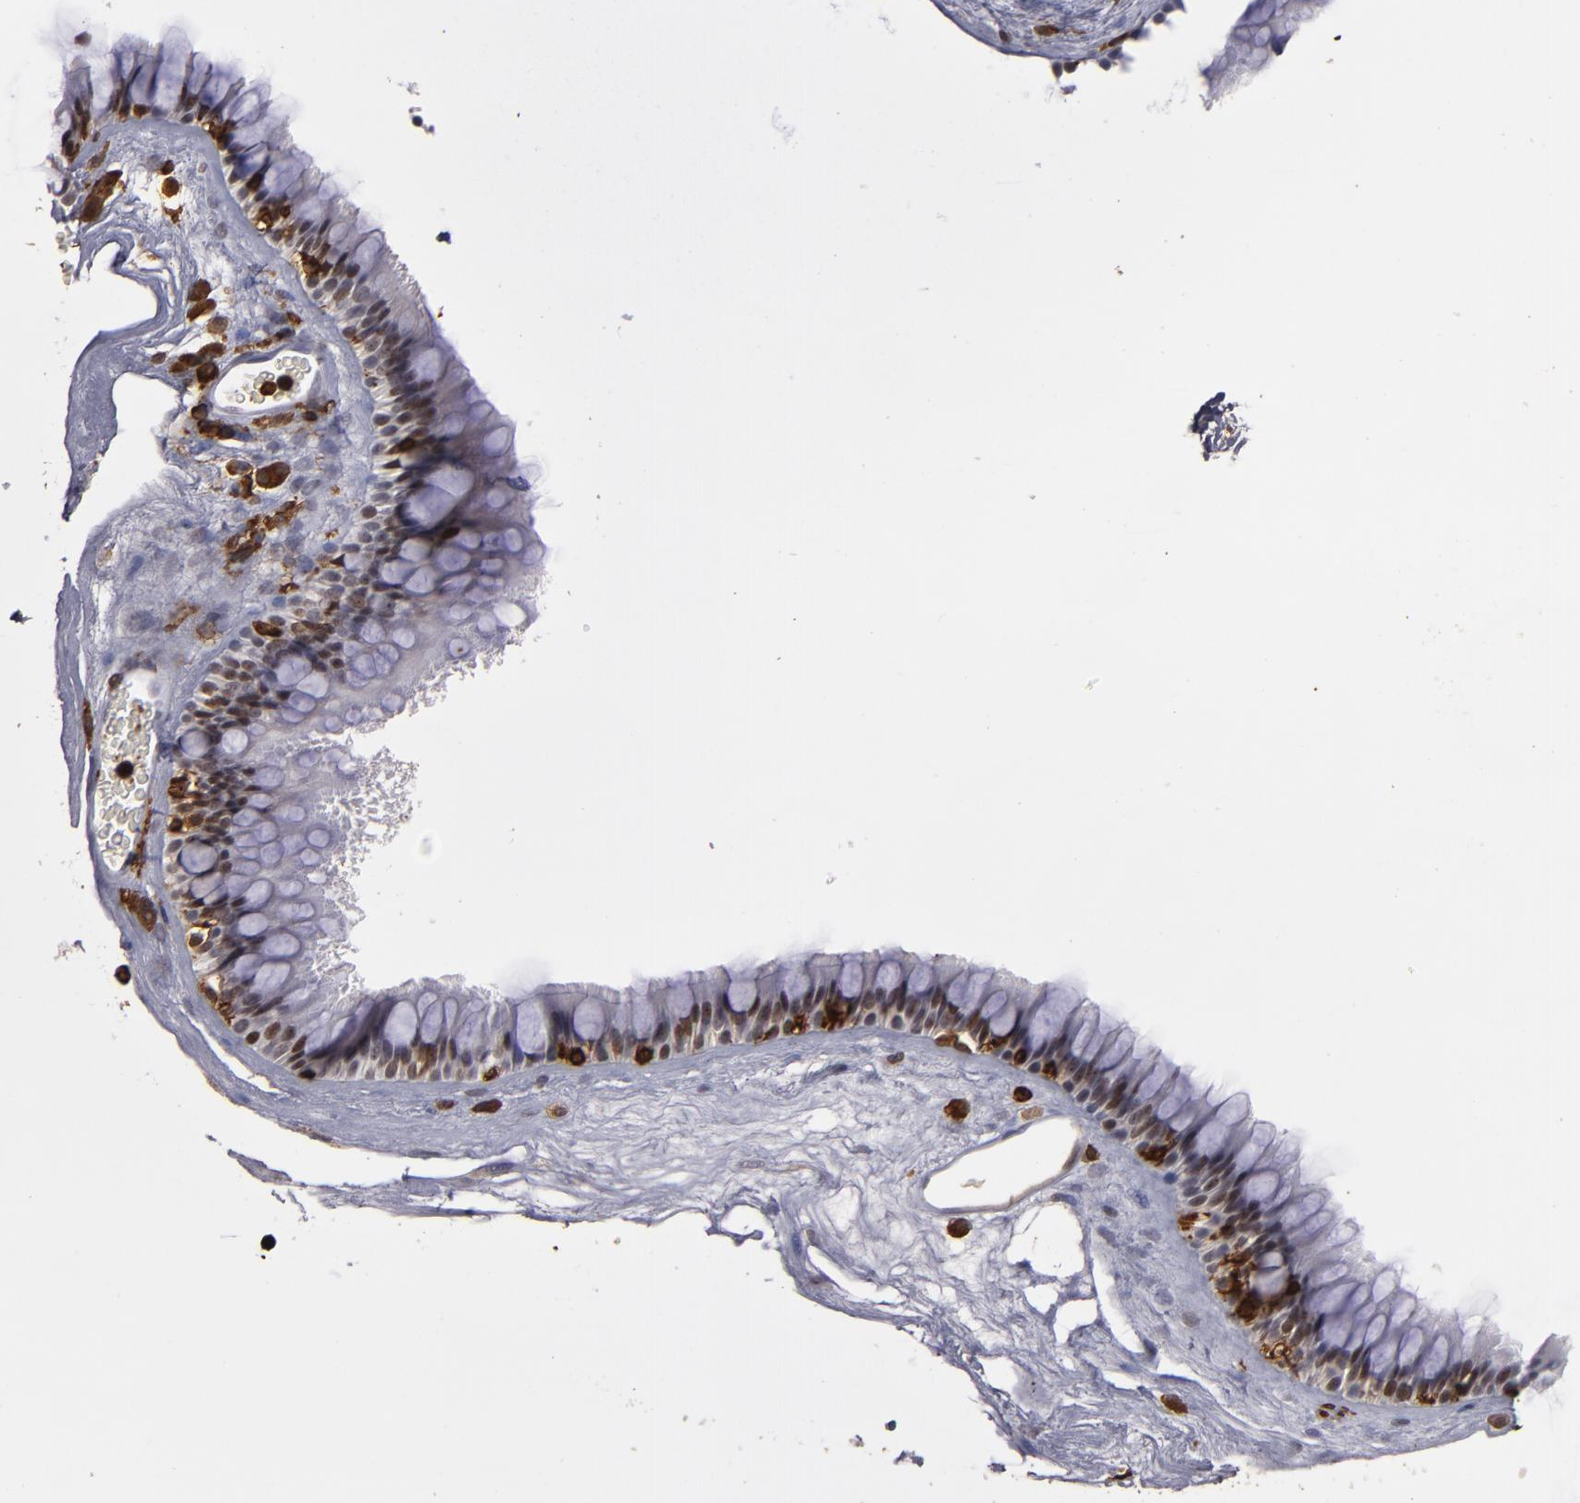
{"staining": {"intensity": "weak", "quantity": "<25%", "location": "nuclear"}, "tissue": "nasopharynx", "cell_type": "Respiratory epithelial cells", "image_type": "normal", "snomed": [{"axis": "morphology", "description": "Normal tissue, NOS"}, {"axis": "morphology", "description": "Inflammation, NOS"}, {"axis": "topography", "description": "Nasopharynx"}], "caption": "Immunohistochemistry (IHC) histopathology image of benign human nasopharynx stained for a protein (brown), which reveals no staining in respiratory epithelial cells.", "gene": "WAS", "patient": {"sex": "male", "age": 48}}